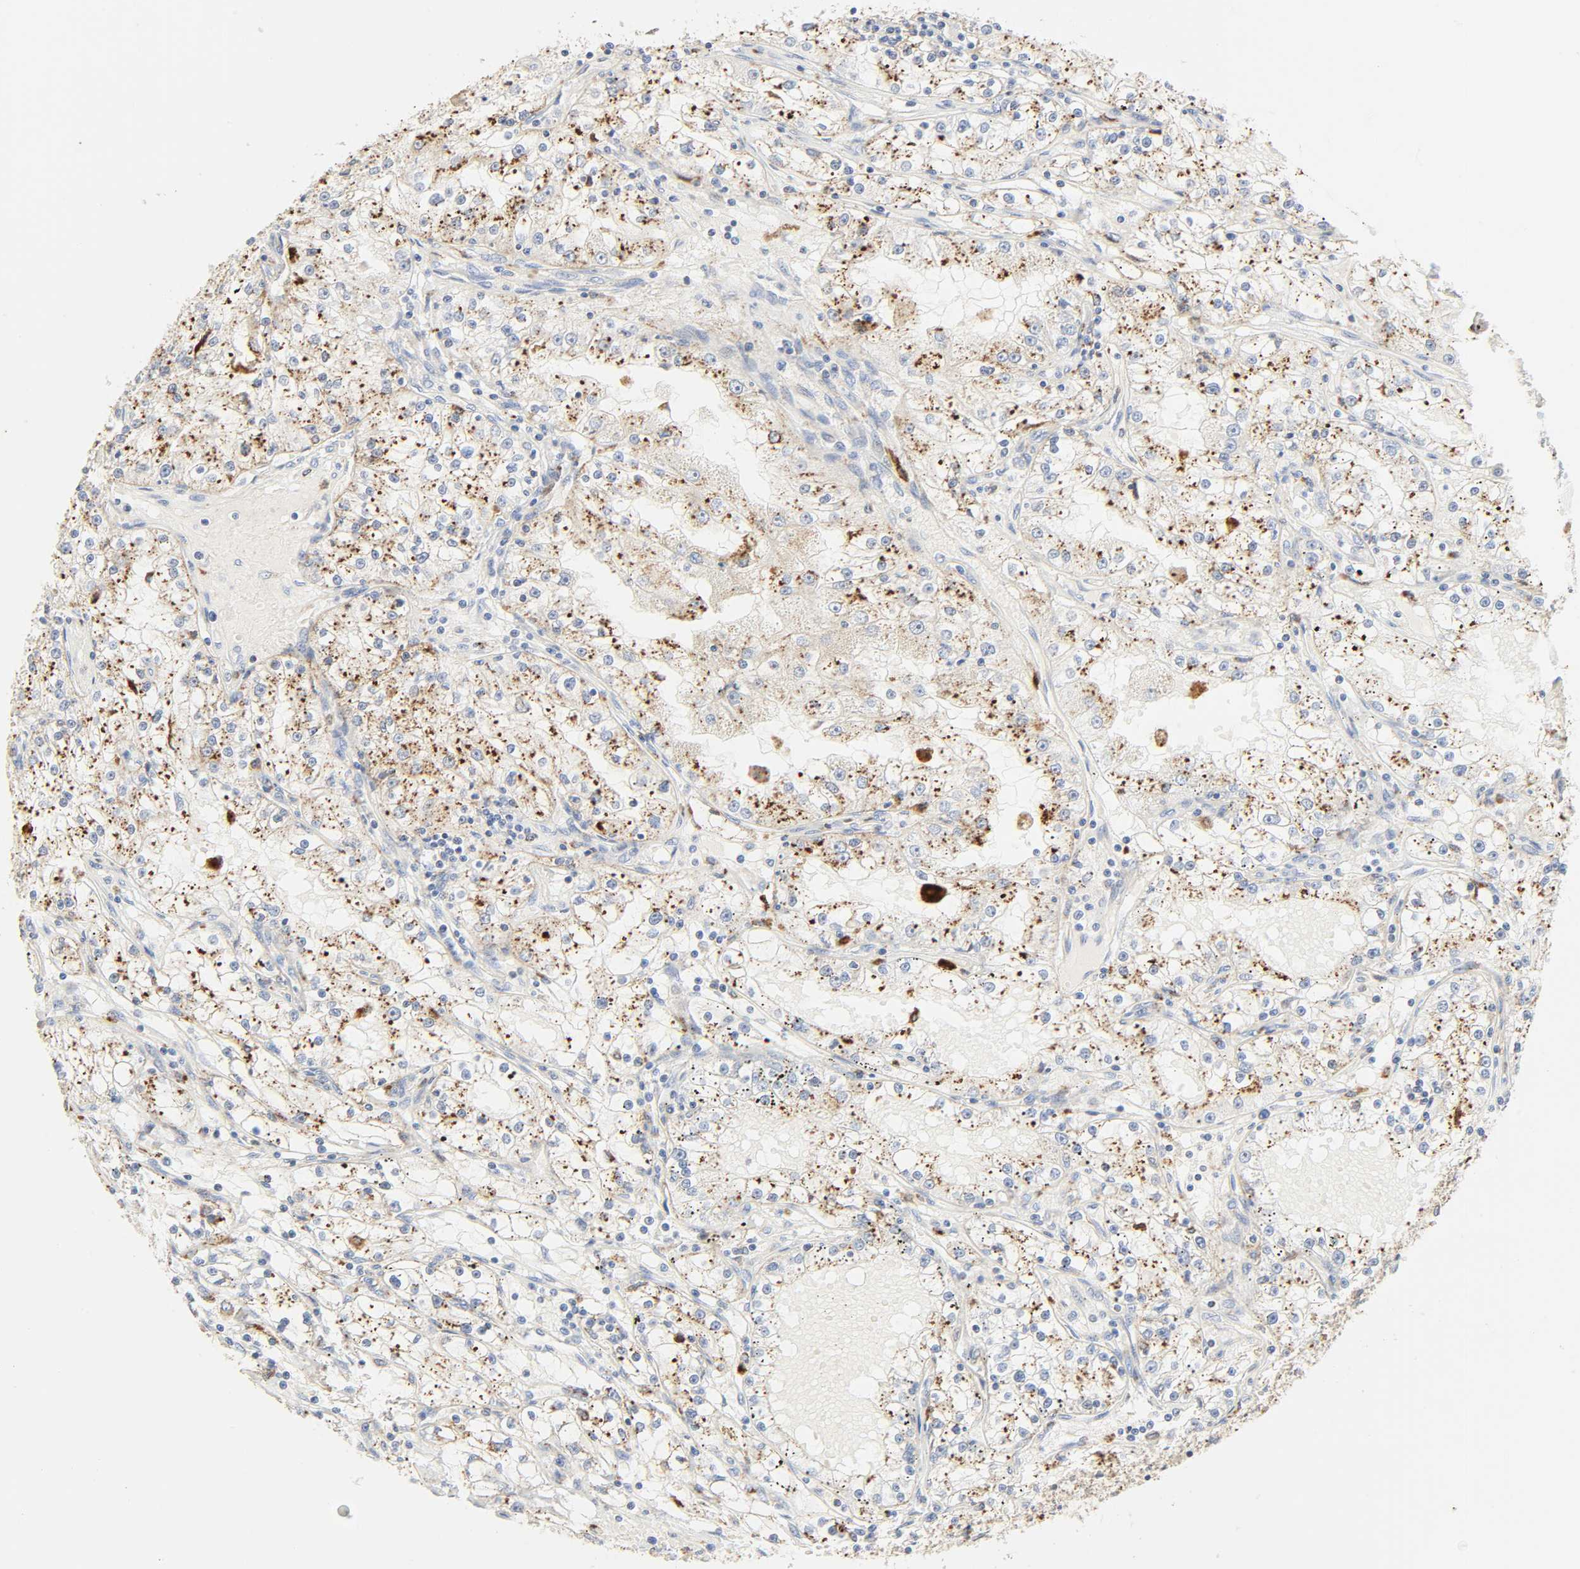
{"staining": {"intensity": "strong", "quantity": ">75%", "location": "cytoplasmic/membranous"}, "tissue": "renal cancer", "cell_type": "Tumor cells", "image_type": "cancer", "snomed": [{"axis": "morphology", "description": "Adenocarcinoma, NOS"}, {"axis": "topography", "description": "Kidney"}], "caption": "Immunohistochemical staining of renal adenocarcinoma demonstrates strong cytoplasmic/membranous protein positivity in approximately >75% of tumor cells.", "gene": "CAMK2A", "patient": {"sex": "male", "age": 56}}